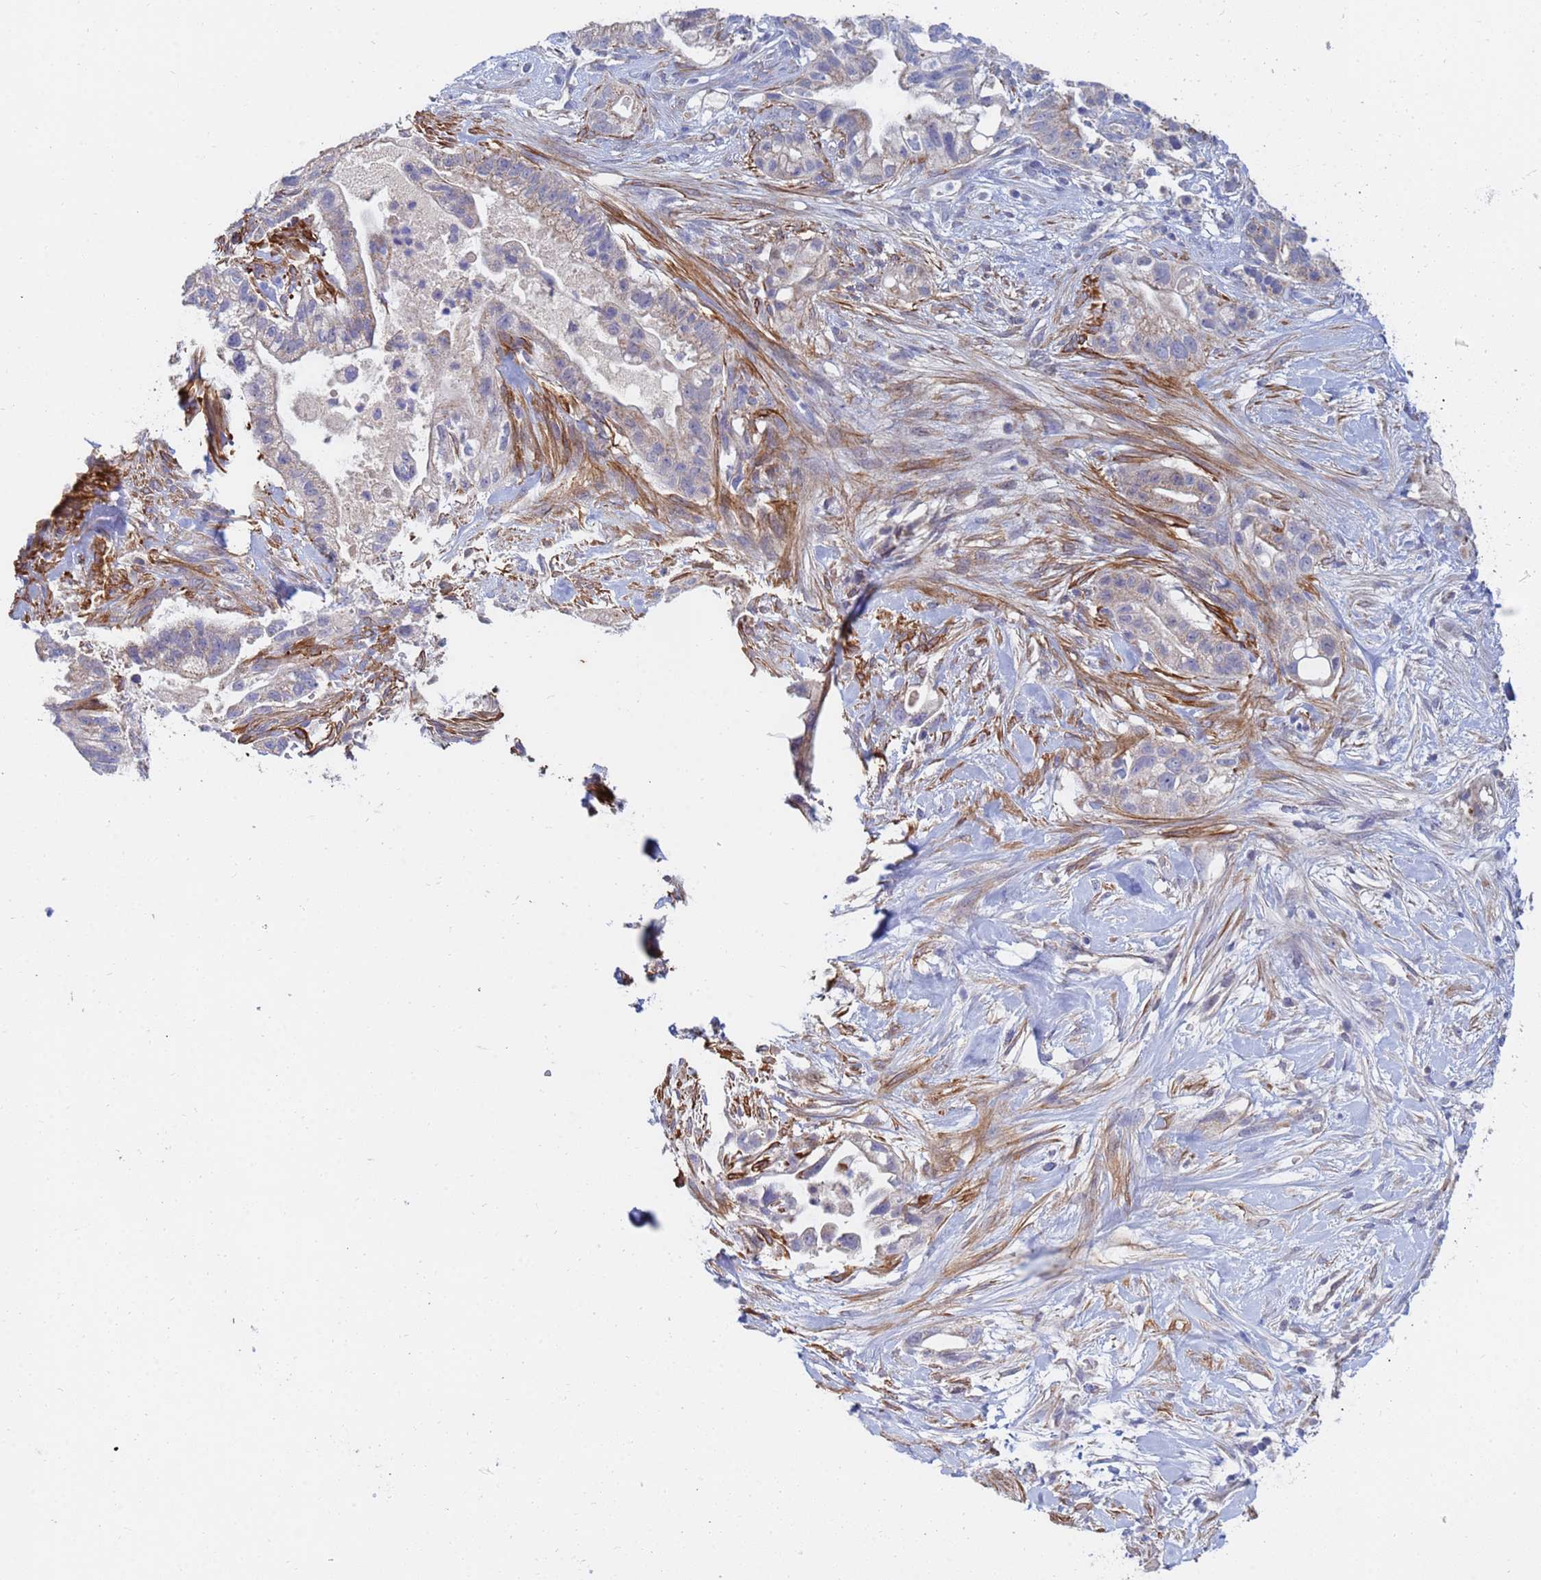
{"staining": {"intensity": "negative", "quantity": "none", "location": "none"}, "tissue": "pancreatic cancer", "cell_type": "Tumor cells", "image_type": "cancer", "snomed": [{"axis": "morphology", "description": "Adenocarcinoma, NOS"}, {"axis": "topography", "description": "Pancreas"}], "caption": "Adenocarcinoma (pancreatic) was stained to show a protein in brown. There is no significant positivity in tumor cells.", "gene": "SDR39U1", "patient": {"sex": "male", "age": 44}}